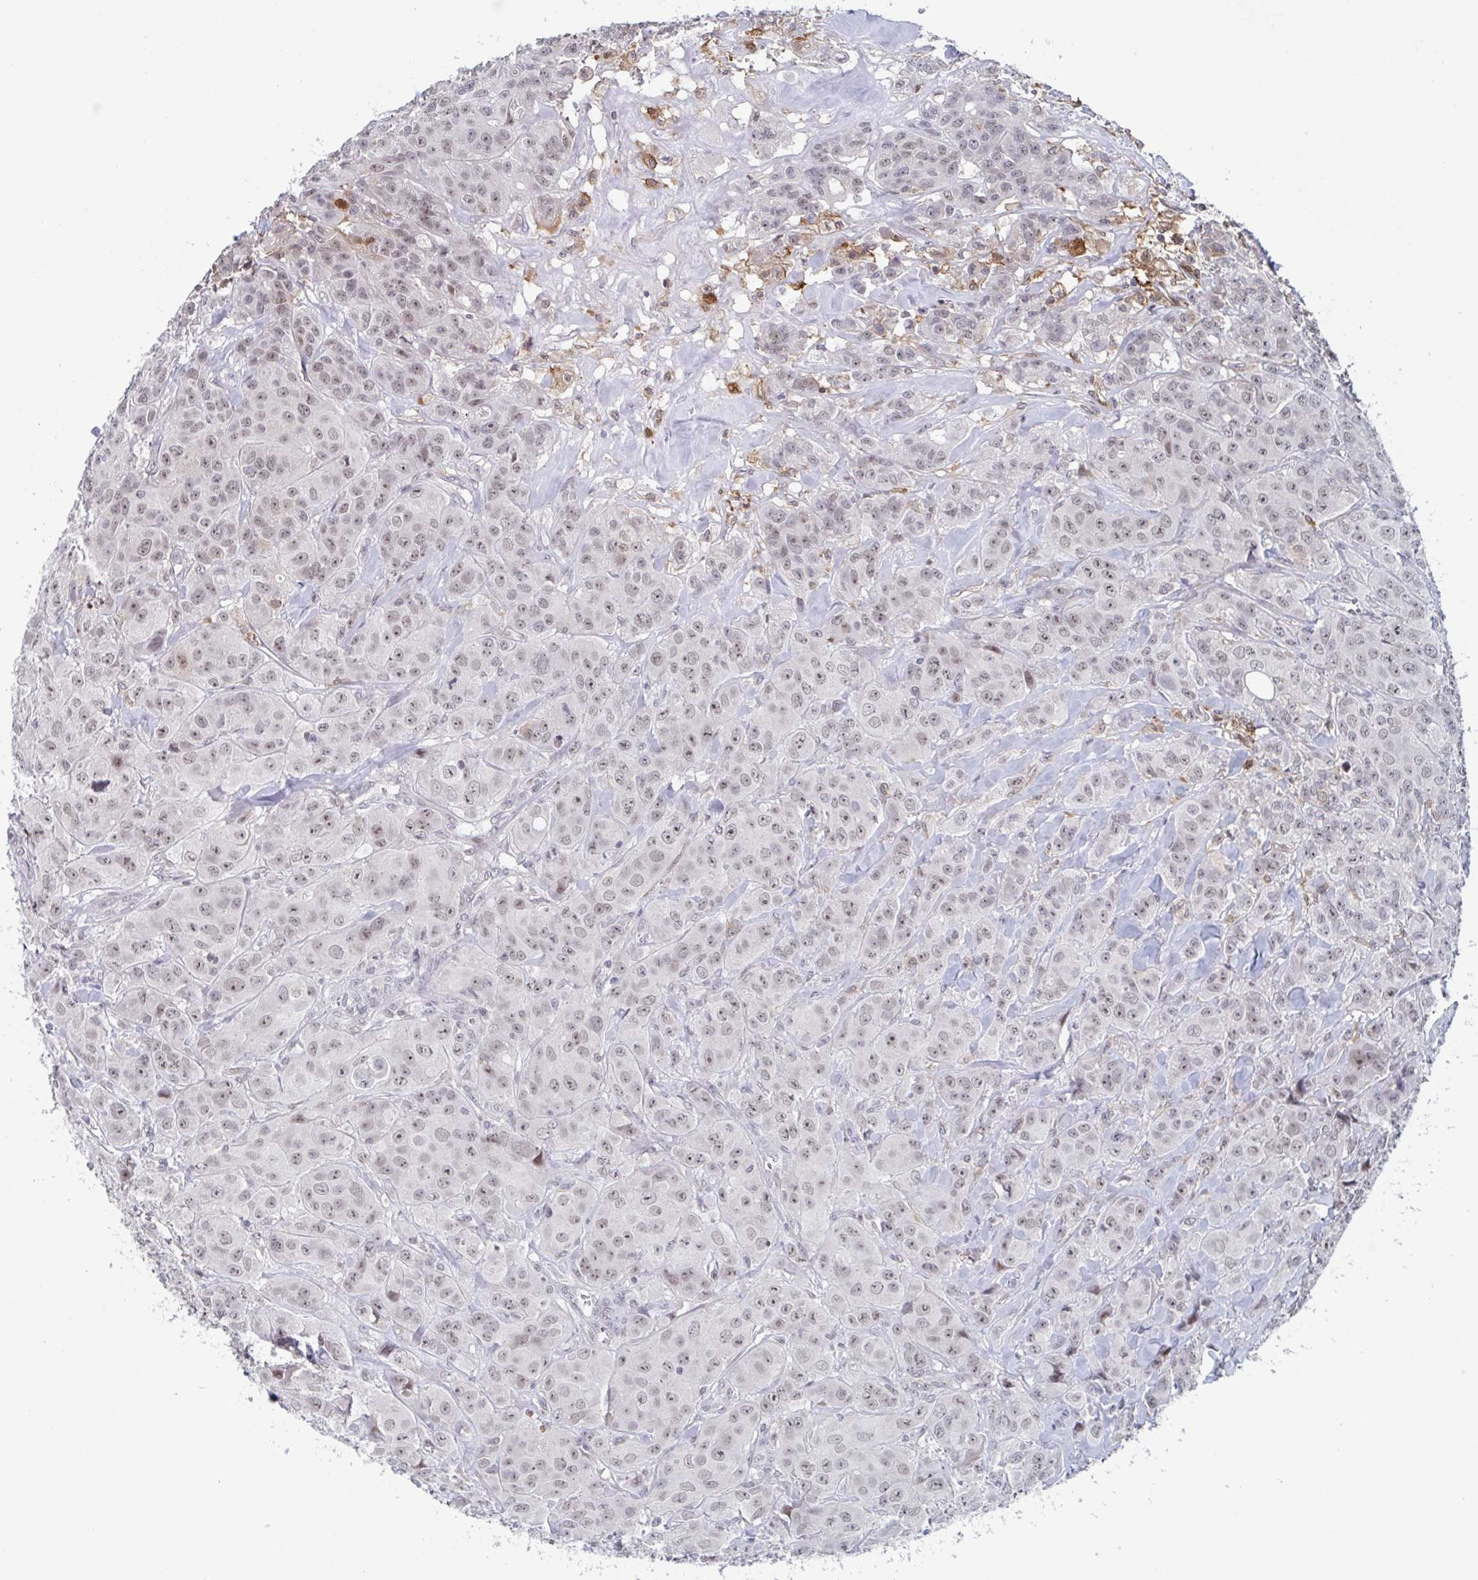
{"staining": {"intensity": "weak", "quantity": "25%-75%", "location": "nuclear"}, "tissue": "breast cancer", "cell_type": "Tumor cells", "image_type": "cancer", "snomed": [{"axis": "morphology", "description": "Normal tissue, NOS"}, {"axis": "morphology", "description": "Duct carcinoma"}, {"axis": "topography", "description": "Breast"}], "caption": "Weak nuclear protein expression is appreciated in about 25%-75% of tumor cells in intraductal carcinoma (breast).", "gene": "RNF212", "patient": {"sex": "female", "age": 43}}